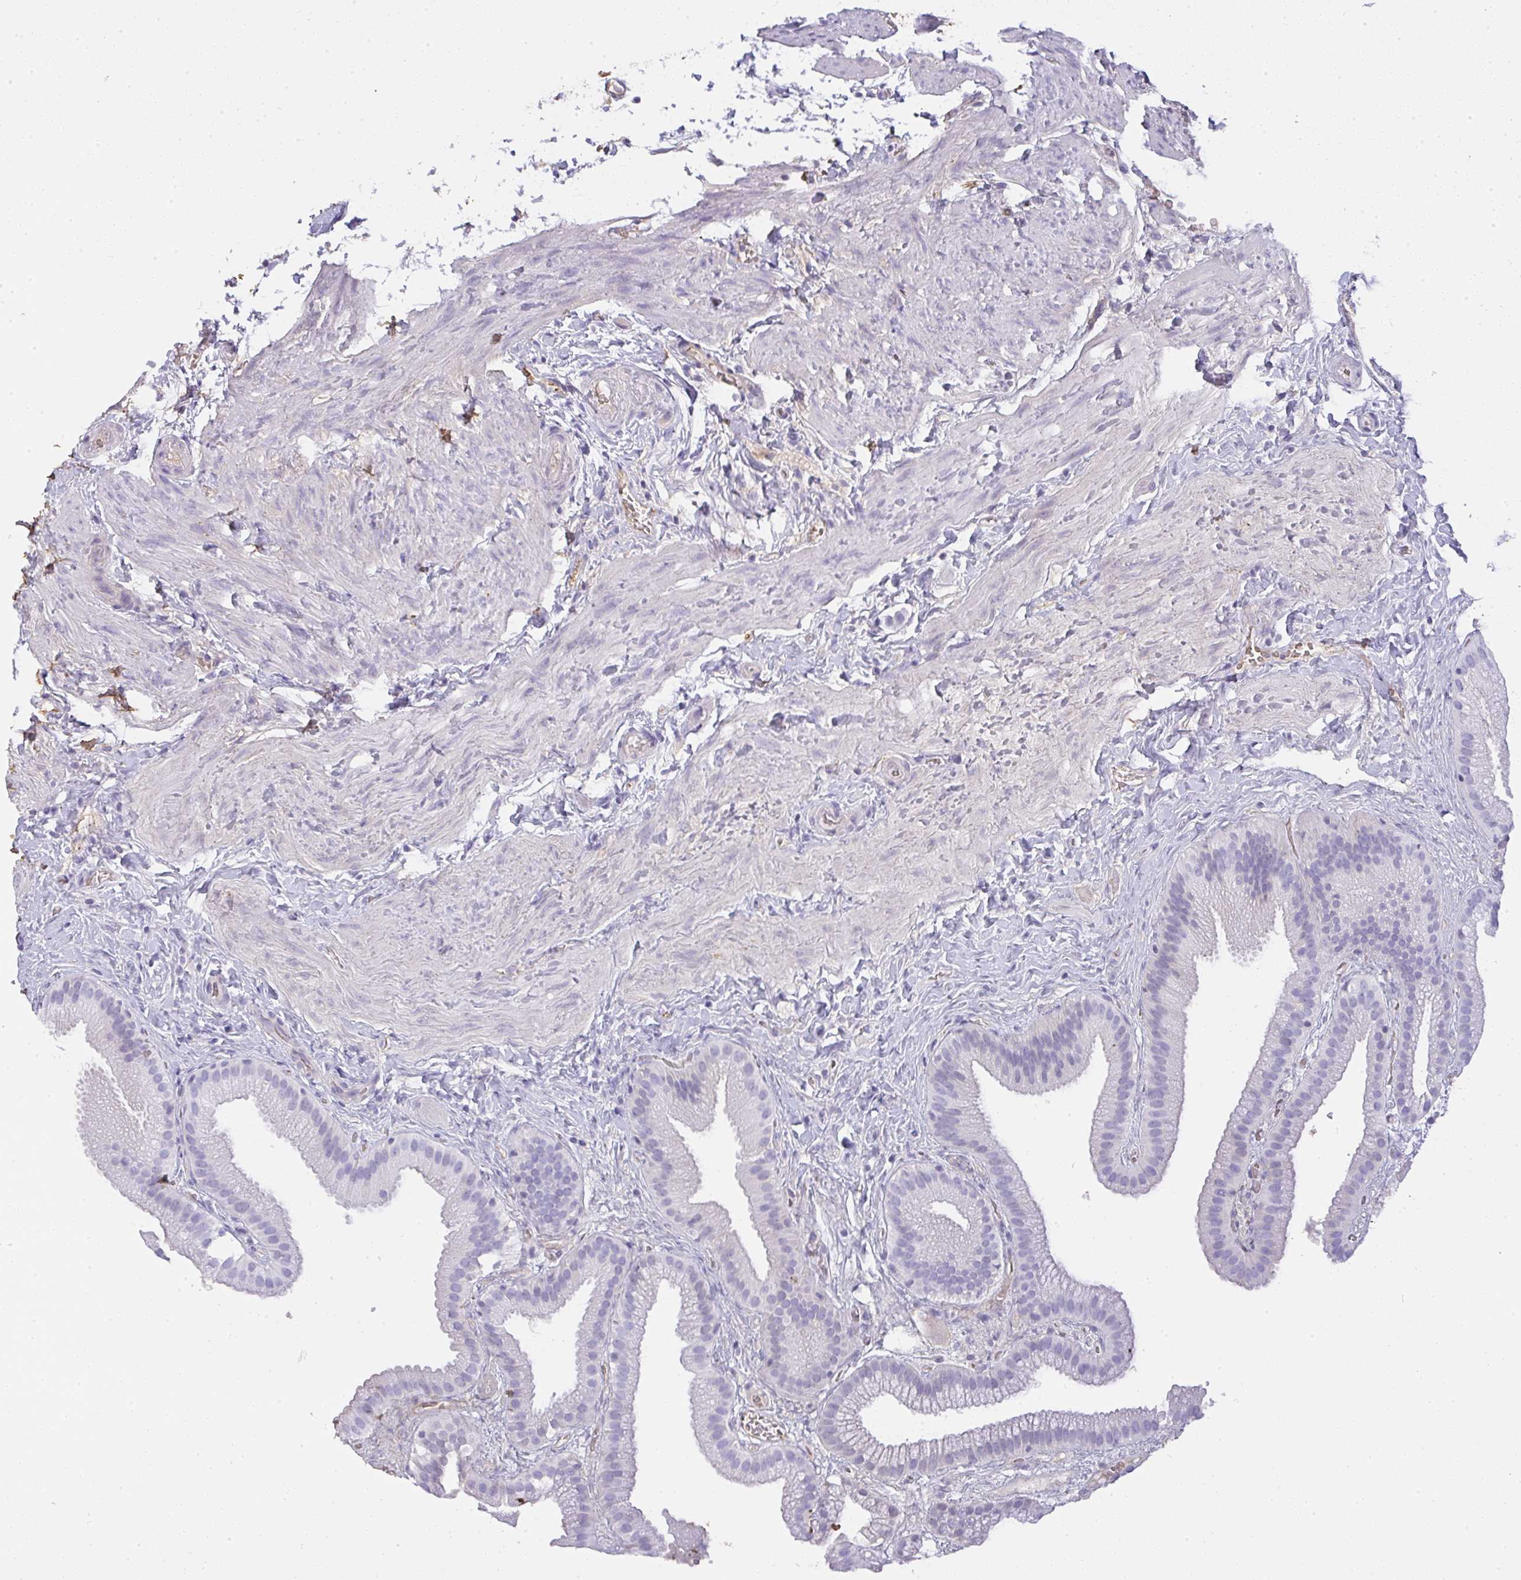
{"staining": {"intensity": "negative", "quantity": "none", "location": "none"}, "tissue": "gallbladder", "cell_type": "Glandular cells", "image_type": "normal", "snomed": [{"axis": "morphology", "description": "Normal tissue, NOS"}, {"axis": "topography", "description": "Gallbladder"}], "caption": "Immunohistochemistry of normal gallbladder reveals no positivity in glandular cells.", "gene": "SMYD5", "patient": {"sex": "female", "age": 63}}